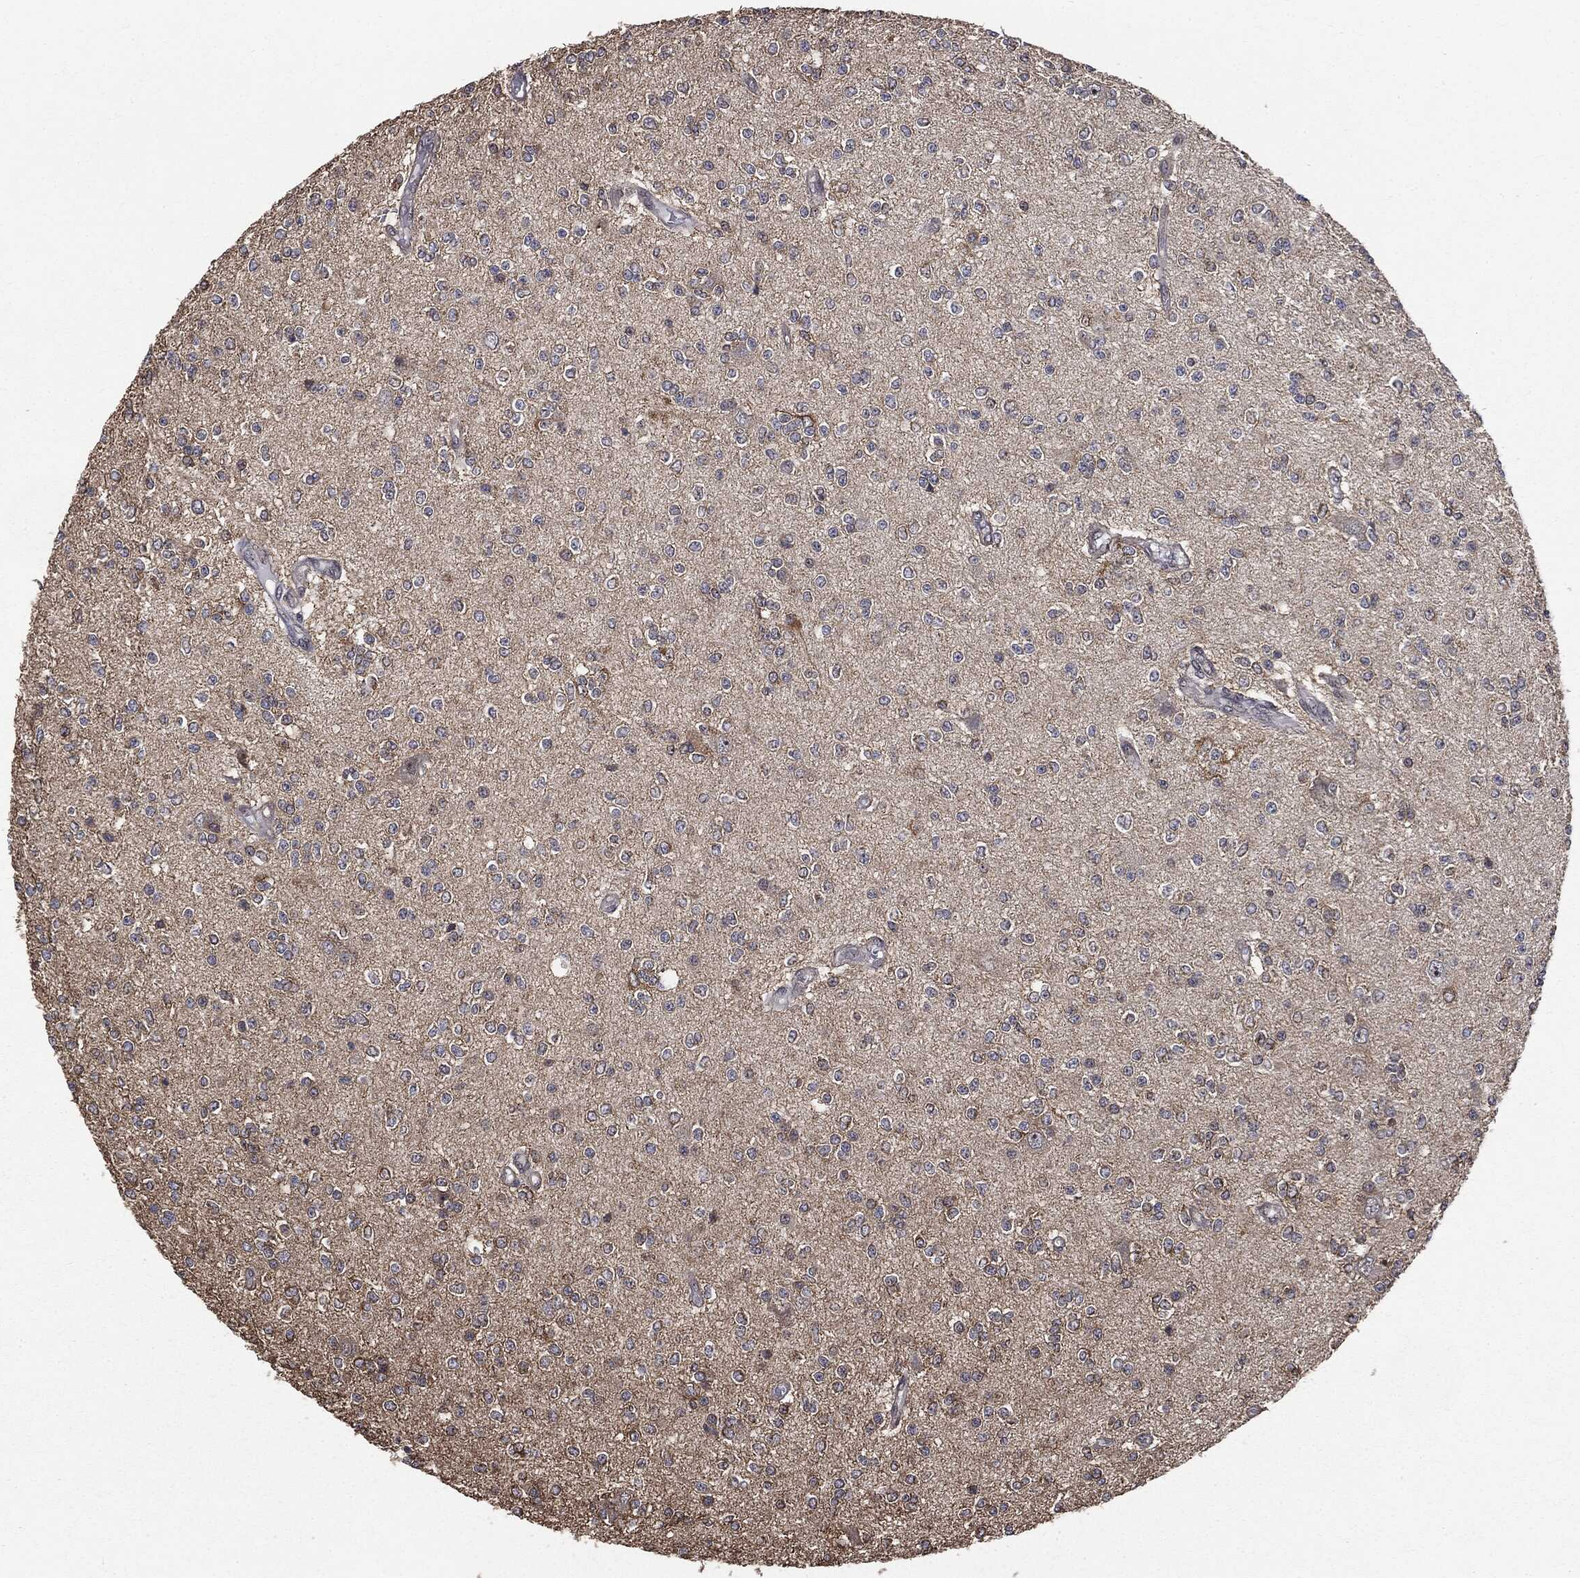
{"staining": {"intensity": "moderate", "quantity": "<25%", "location": "cytoplasmic/membranous"}, "tissue": "glioma", "cell_type": "Tumor cells", "image_type": "cancer", "snomed": [{"axis": "morphology", "description": "Glioma, malignant, Low grade"}, {"axis": "topography", "description": "Brain"}], "caption": "Immunohistochemical staining of malignant low-grade glioma demonstrates low levels of moderate cytoplasmic/membranous protein positivity in about <25% of tumor cells.", "gene": "TRMT1L", "patient": {"sex": "male", "age": 67}}